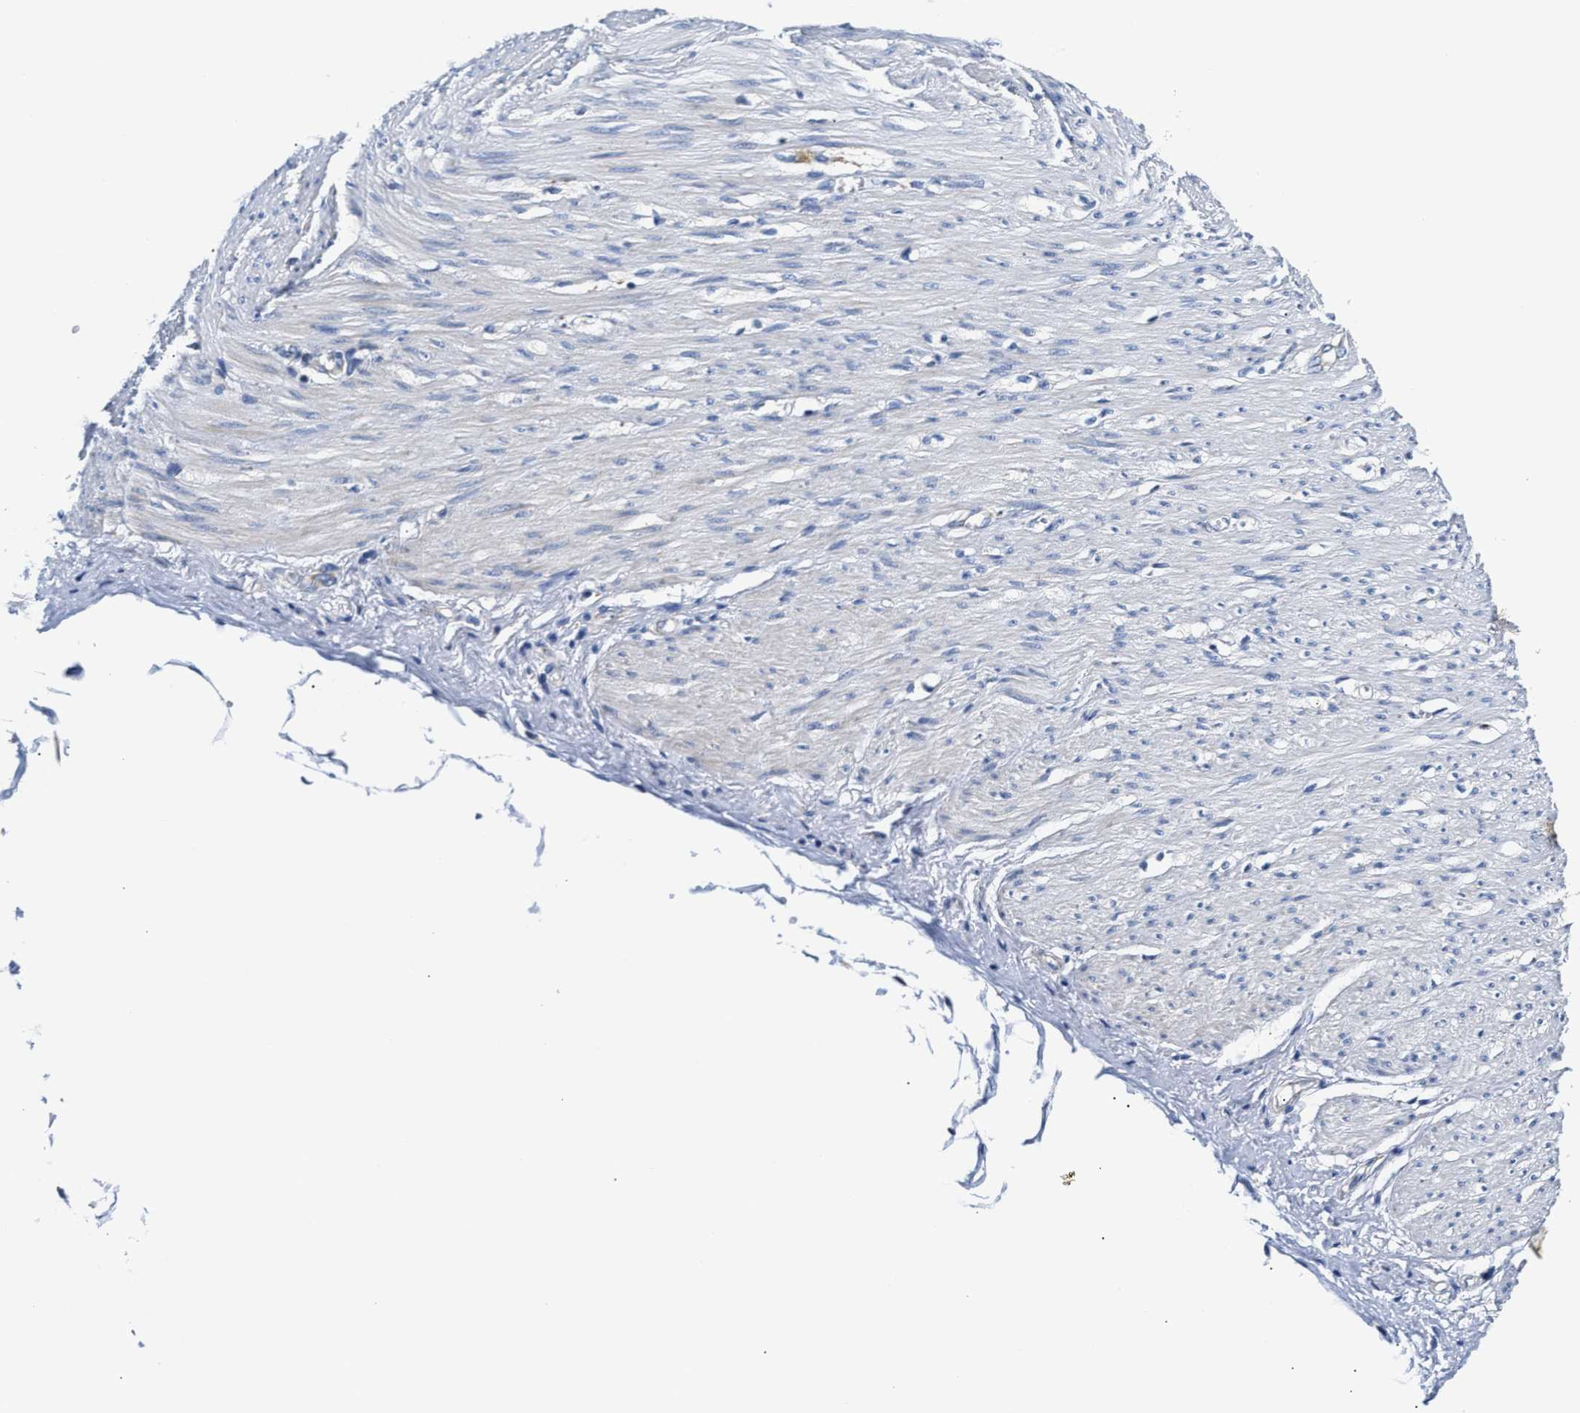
{"staining": {"intensity": "negative", "quantity": "none", "location": "none"}, "tissue": "adipose tissue", "cell_type": "Adipocytes", "image_type": "normal", "snomed": [{"axis": "morphology", "description": "Normal tissue, NOS"}, {"axis": "morphology", "description": "Adenocarcinoma, NOS"}, {"axis": "topography", "description": "Colon"}, {"axis": "topography", "description": "Peripheral nerve tissue"}], "caption": "Protein analysis of benign adipose tissue shows no significant staining in adipocytes.", "gene": "ACADVL", "patient": {"sex": "male", "age": 14}}